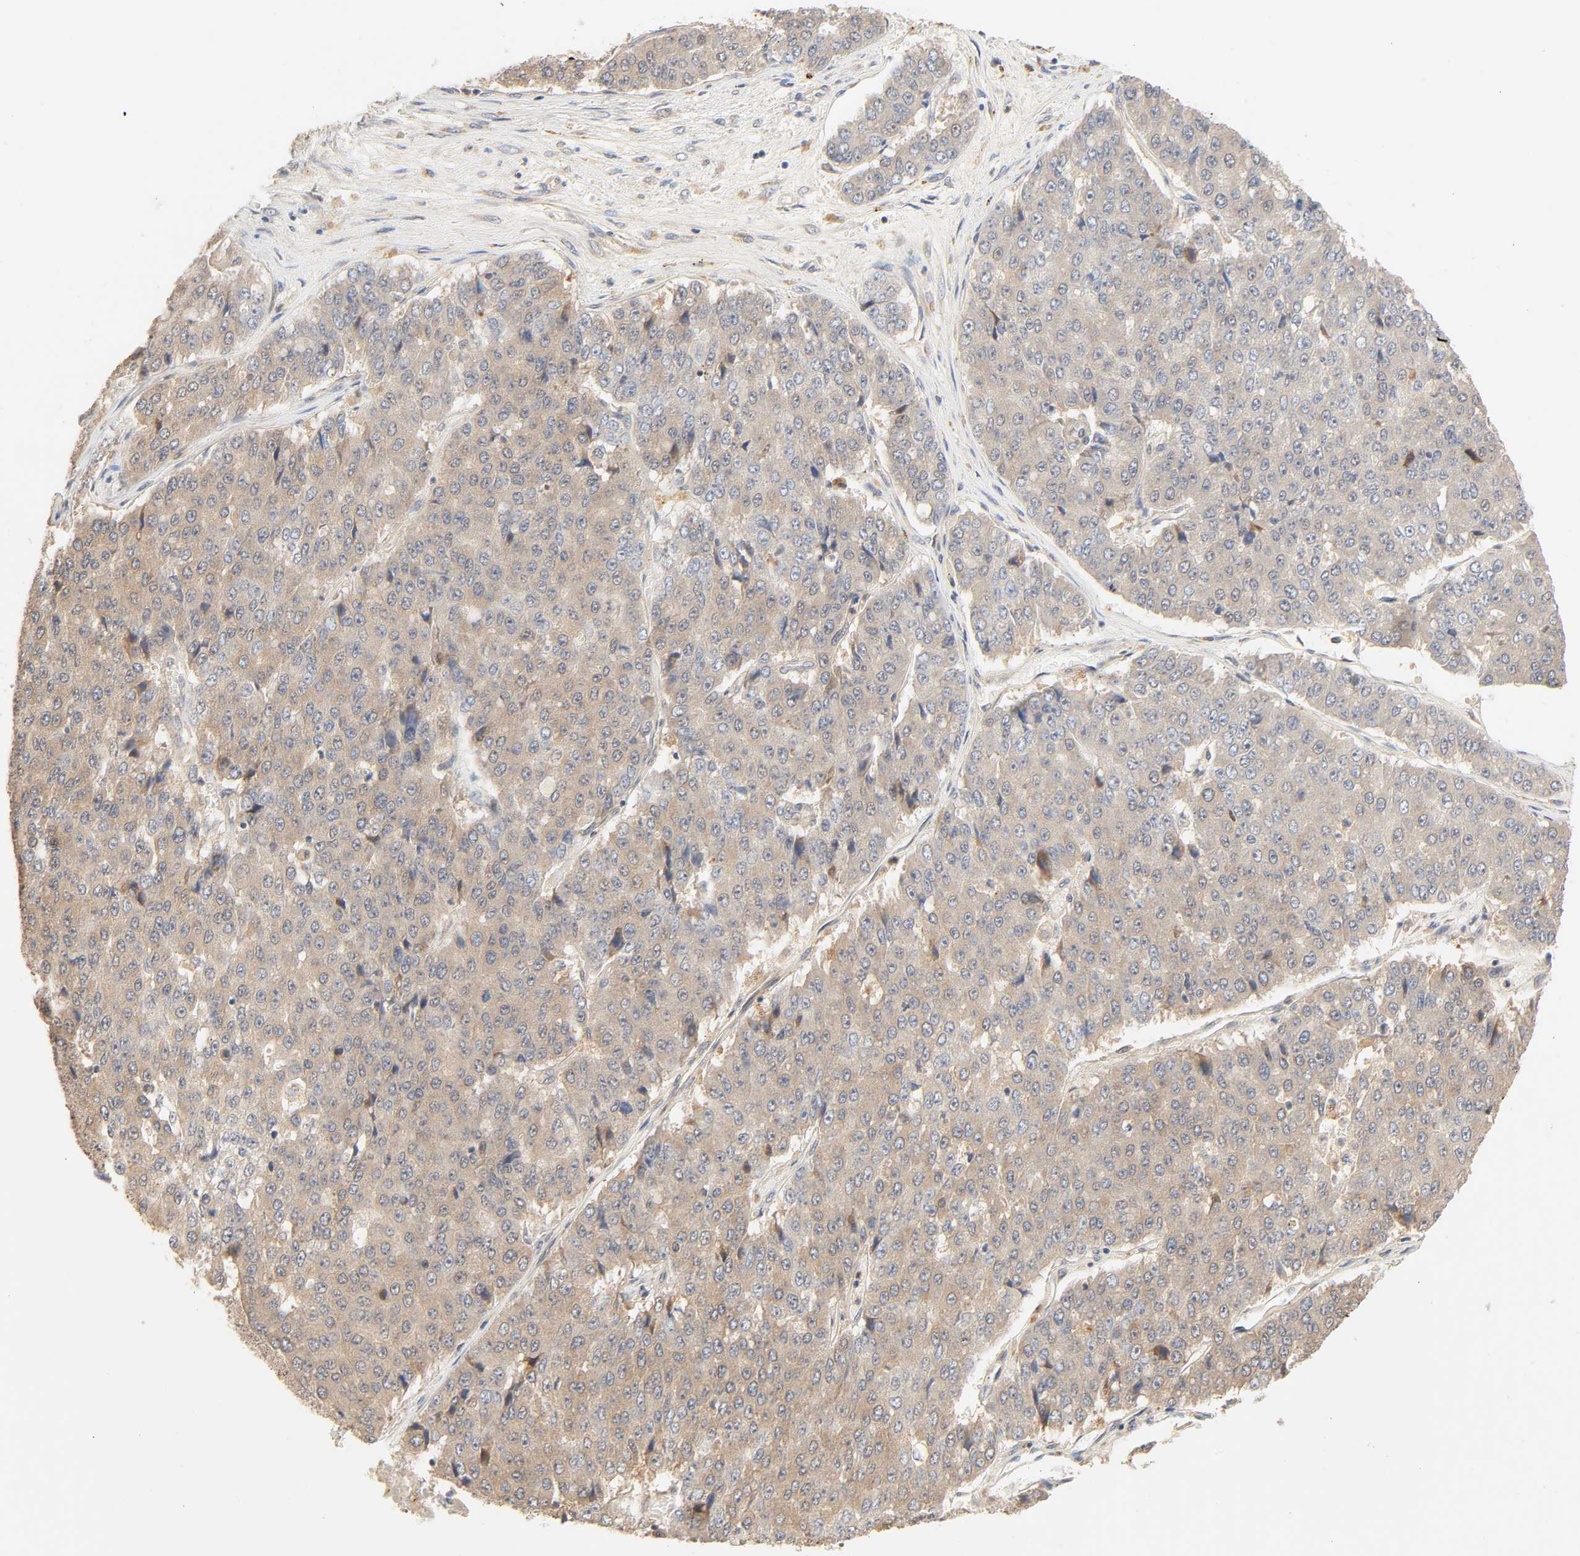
{"staining": {"intensity": "weak", "quantity": "25%-75%", "location": "cytoplasmic/membranous"}, "tissue": "pancreatic cancer", "cell_type": "Tumor cells", "image_type": "cancer", "snomed": [{"axis": "morphology", "description": "Adenocarcinoma, NOS"}, {"axis": "topography", "description": "Pancreas"}], "caption": "A brown stain shows weak cytoplasmic/membranous expression of a protein in adenocarcinoma (pancreatic) tumor cells.", "gene": "CACNA1G", "patient": {"sex": "male", "age": 50}}